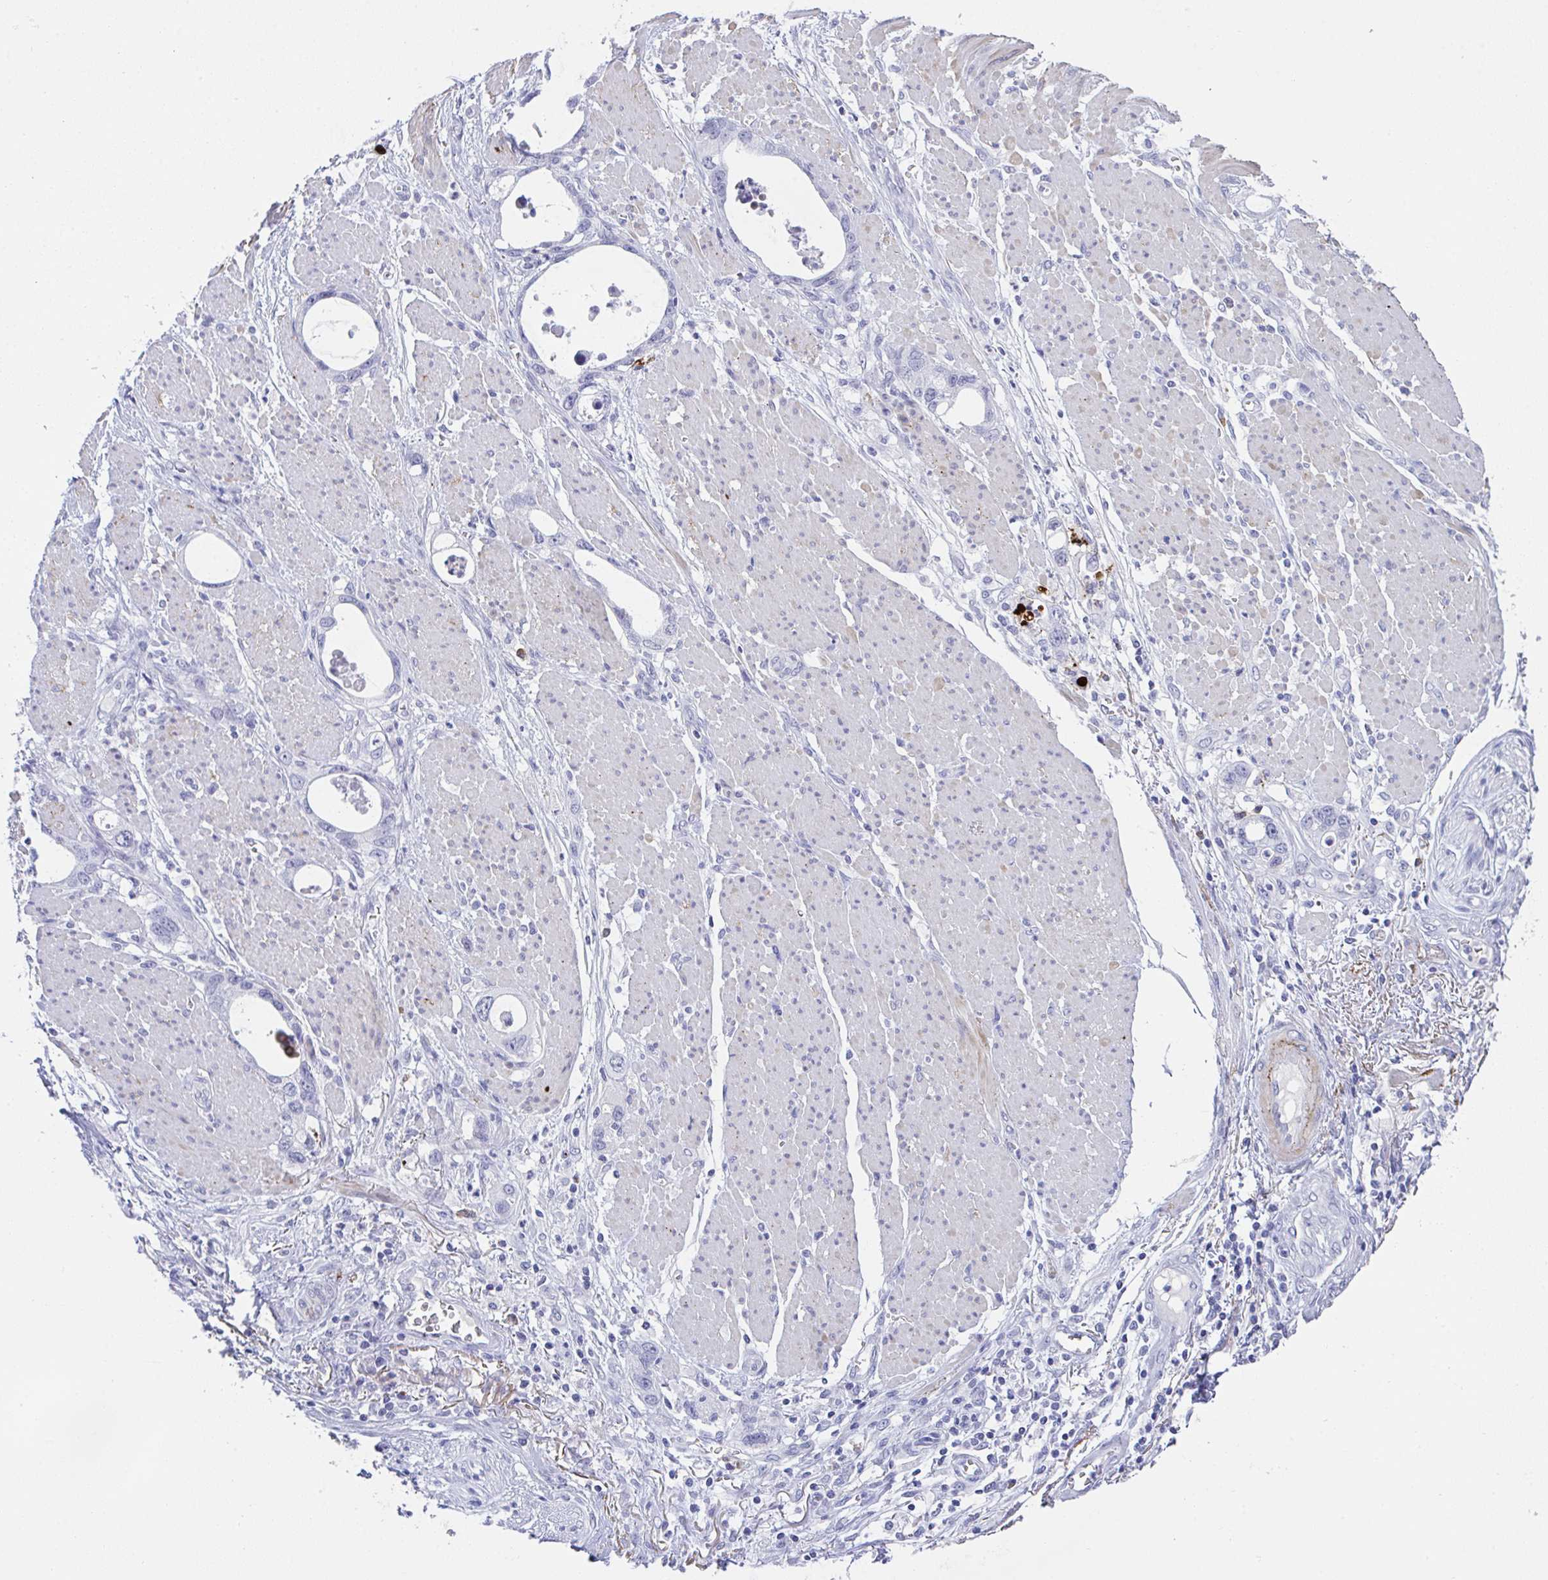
{"staining": {"intensity": "negative", "quantity": "none", "location": "none"}, "tissue": "stomach cancer", "cell_type": "Tumor cells", "image_type": "cancer", "snomed": [{"axis": "morphology", "description": "Adenocarcinoma, NOS"}, {"axis": "topography", "description": "Stomach, upper"}], "caption": "Immunohistochemistry (IHC) histopathology image of stomach adenocarcinoma stained for a protein (brown), which reveals no positivity in tumor cells.", "gene": "KMT2E", "patient": {"sex": "male", "age": 74}}